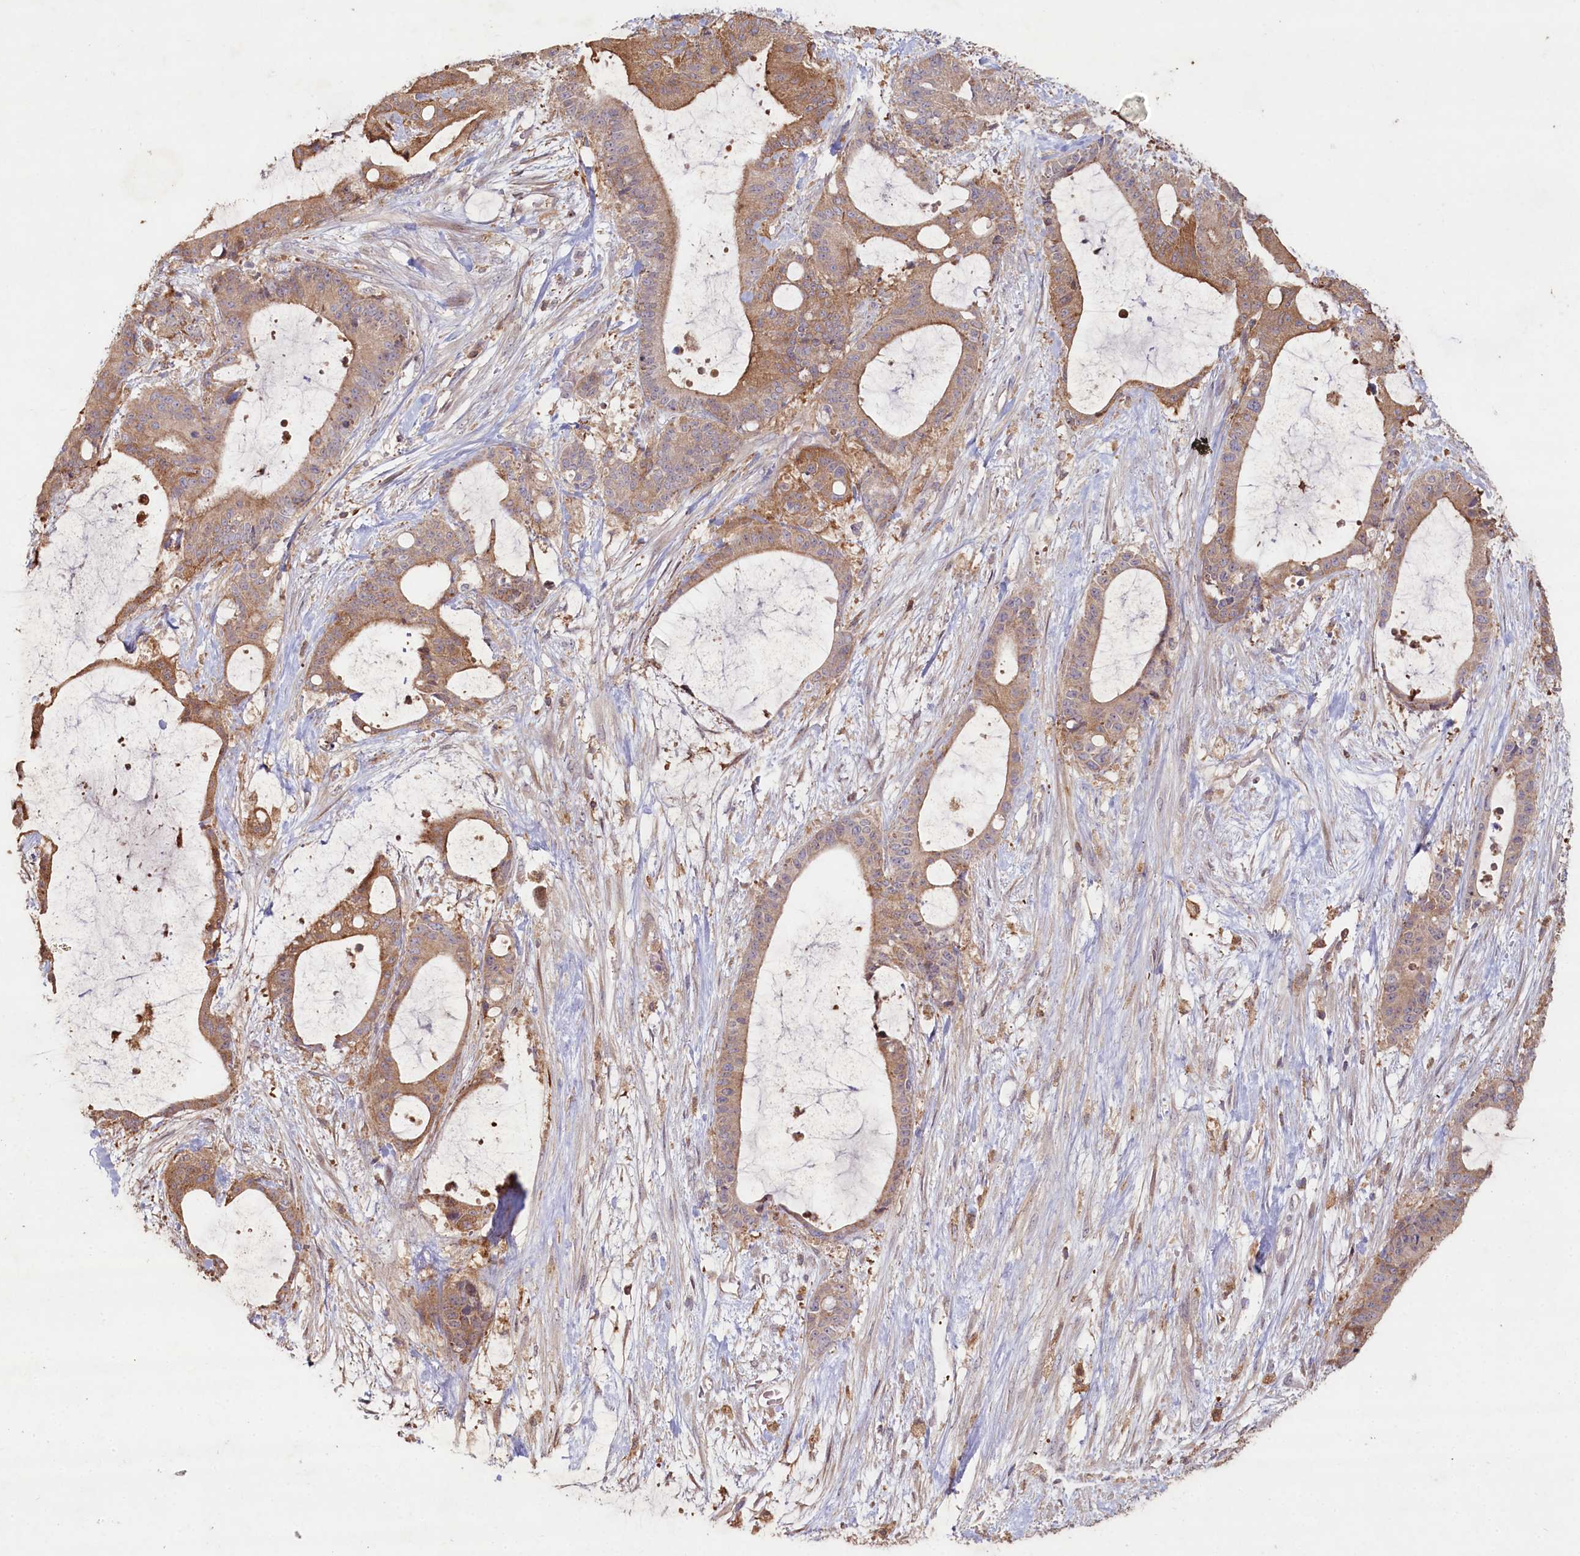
{"staining": {"intensity": "moderate", "quantity": "25%-75%", "location": "cytoplasmic/membranous"}, "tissue": "liver cancer", "cell_type": "Tumor cells", "image_type": "cancer", "snomed": [{"axis": "morphology", "description": "Normal tissue, NOS"}, {"axis": "morphology", "description": "Cholangiocarcinoma"}, {"axis": "topography", "description": "Liver"}, {"axis": "topography", "description": "Peripheral nerve tissue"}], "caption": "A high-resolution micrograph shows immunohistochemistry (IHC) staining of liver cancer (cholangiocarcinoma), which demonstrates moderate cytoplasmic/membranous staining in approximately 25%-75% of tumor cells.", "gene": "HAL", "patient": {"sex": "female", "age": 73}}